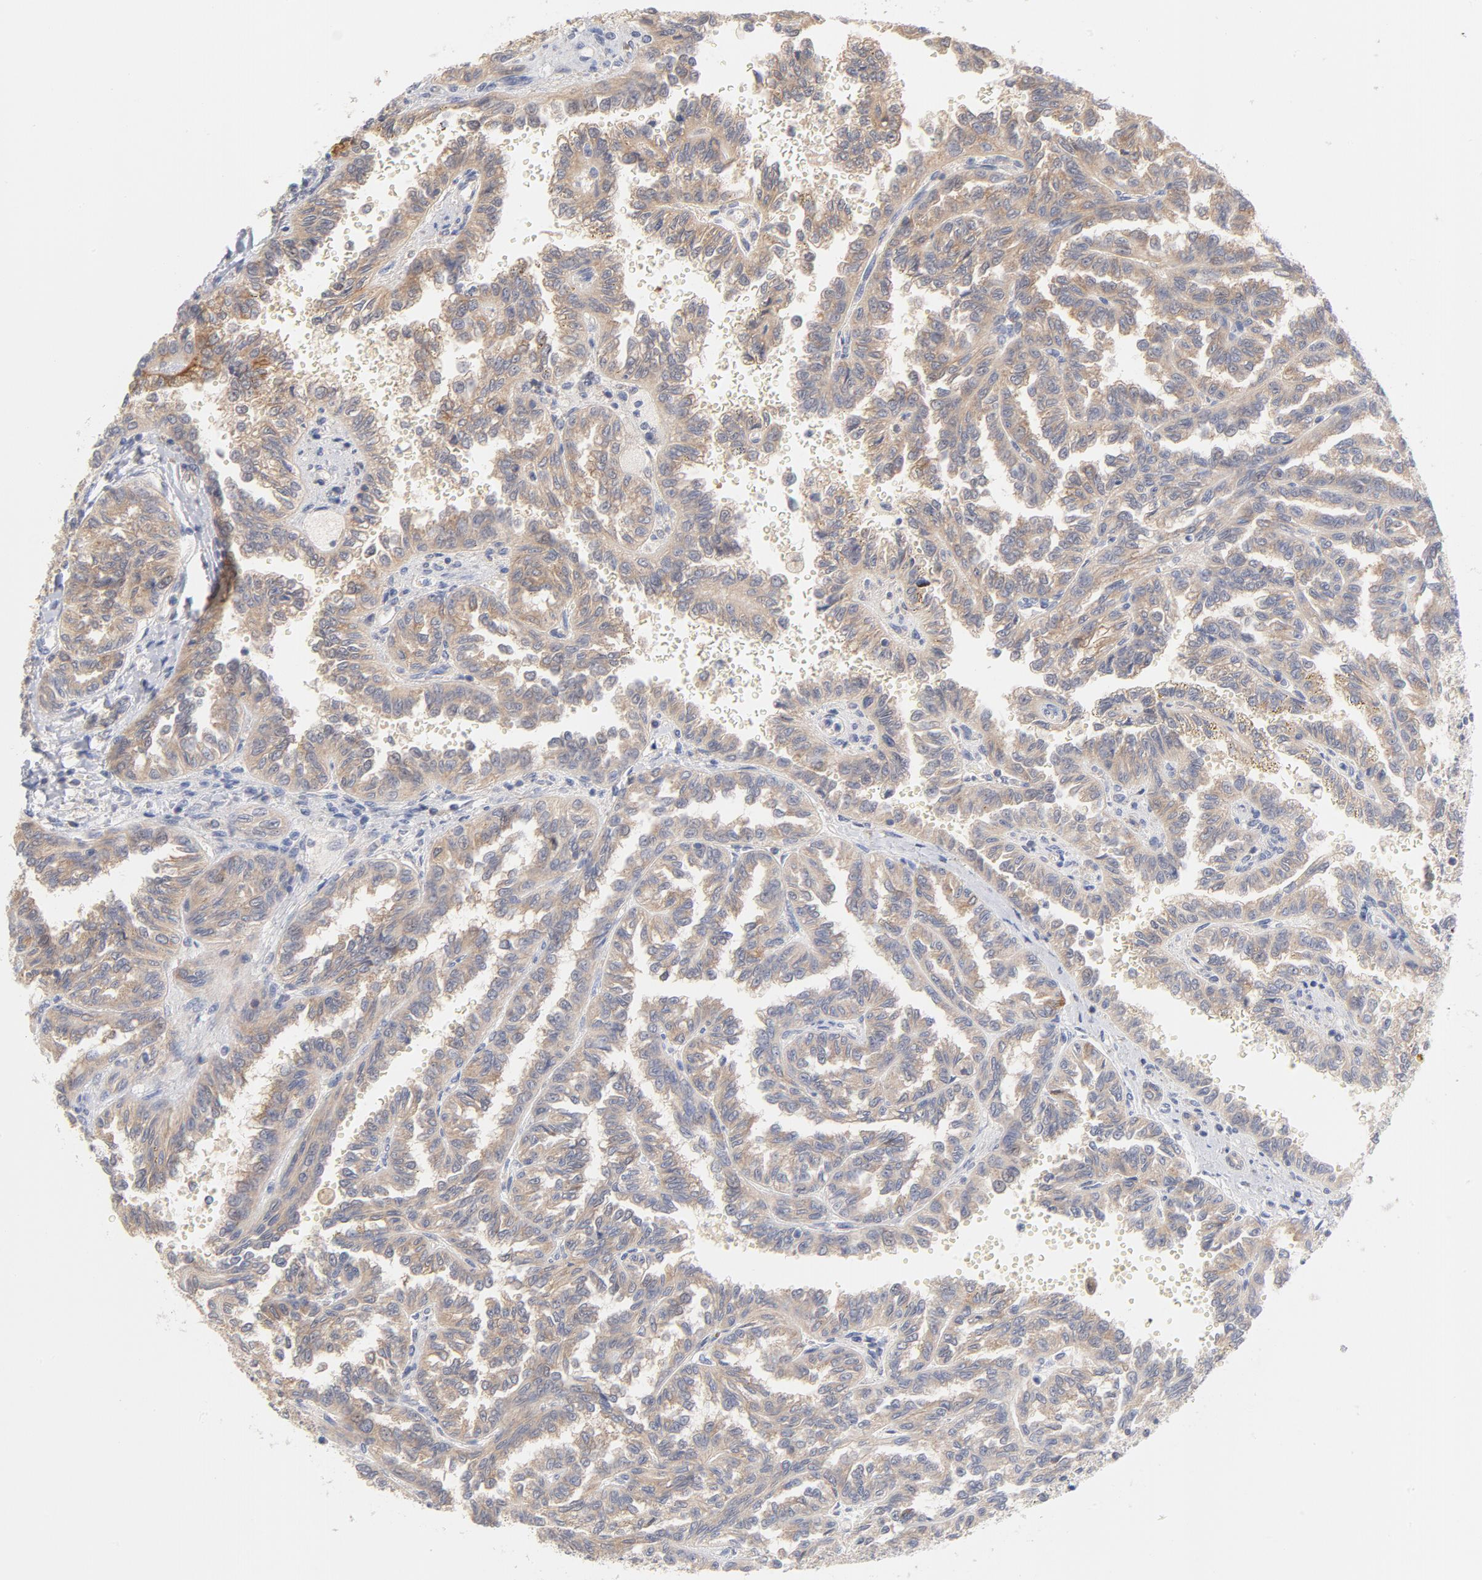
{"staining": {"intensity": "weak", "quantity": ">75%", "location": "cytoplasmic/membranous"}, "tissue": "renal cancer", "cell_type": "Tumor cells", "image_type": "cancer", "snomed": [{"axis": "morphology", "description": "Inflammation, NOS"}, {"axis": "morphology", "description": "Adenocarcinoma, NOS"}, {"axis": "topography", "description": "Kidney"}], "caption": "Human renal cancer (adenocarcinoma) stained with a brown dye demonstrates weak cytoplasmic/membranous positive positivity in approximately >75% of tumor cells.", "gene": "SETD3", "patient": {"sex": "male", "age": 68}}